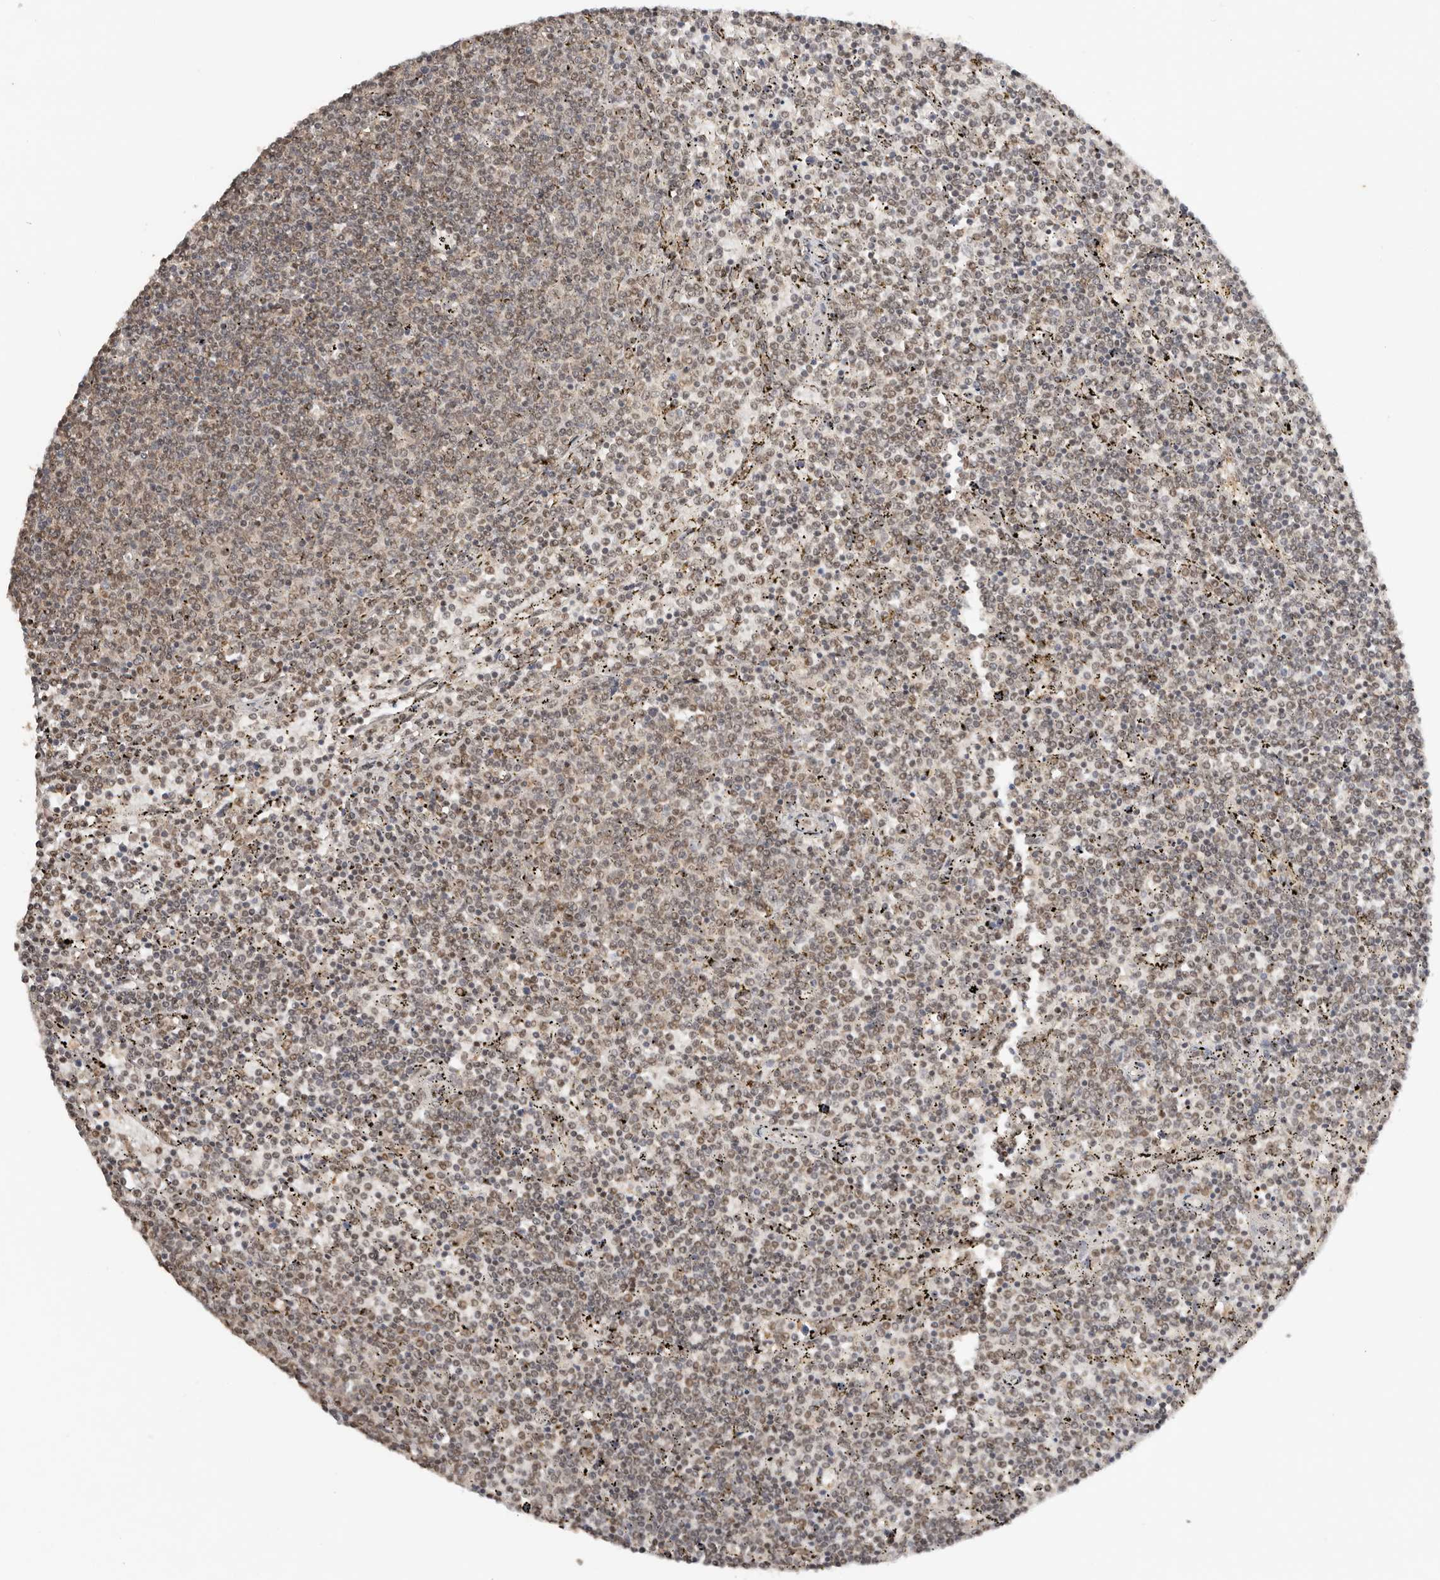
{"staining": {"intensity": "weak", "quantity": "<25%", "location": "cytoplasmic/membranous"}, "tissue": "lymphoma", "cell_type": "Tumor cells", "image_type": "cancer", "snomed": [{"axis": "morphology", "description": "Malignant lymphoma, non-Hodgkin's type, Low grade"}, {"axis": "topography", "description": "Spleen"}], "caption": "Tumor cells show no significant positivity in lymphoma.", "gene": "SEC14L1", "patient": {"sex": "female", "age": 50}}